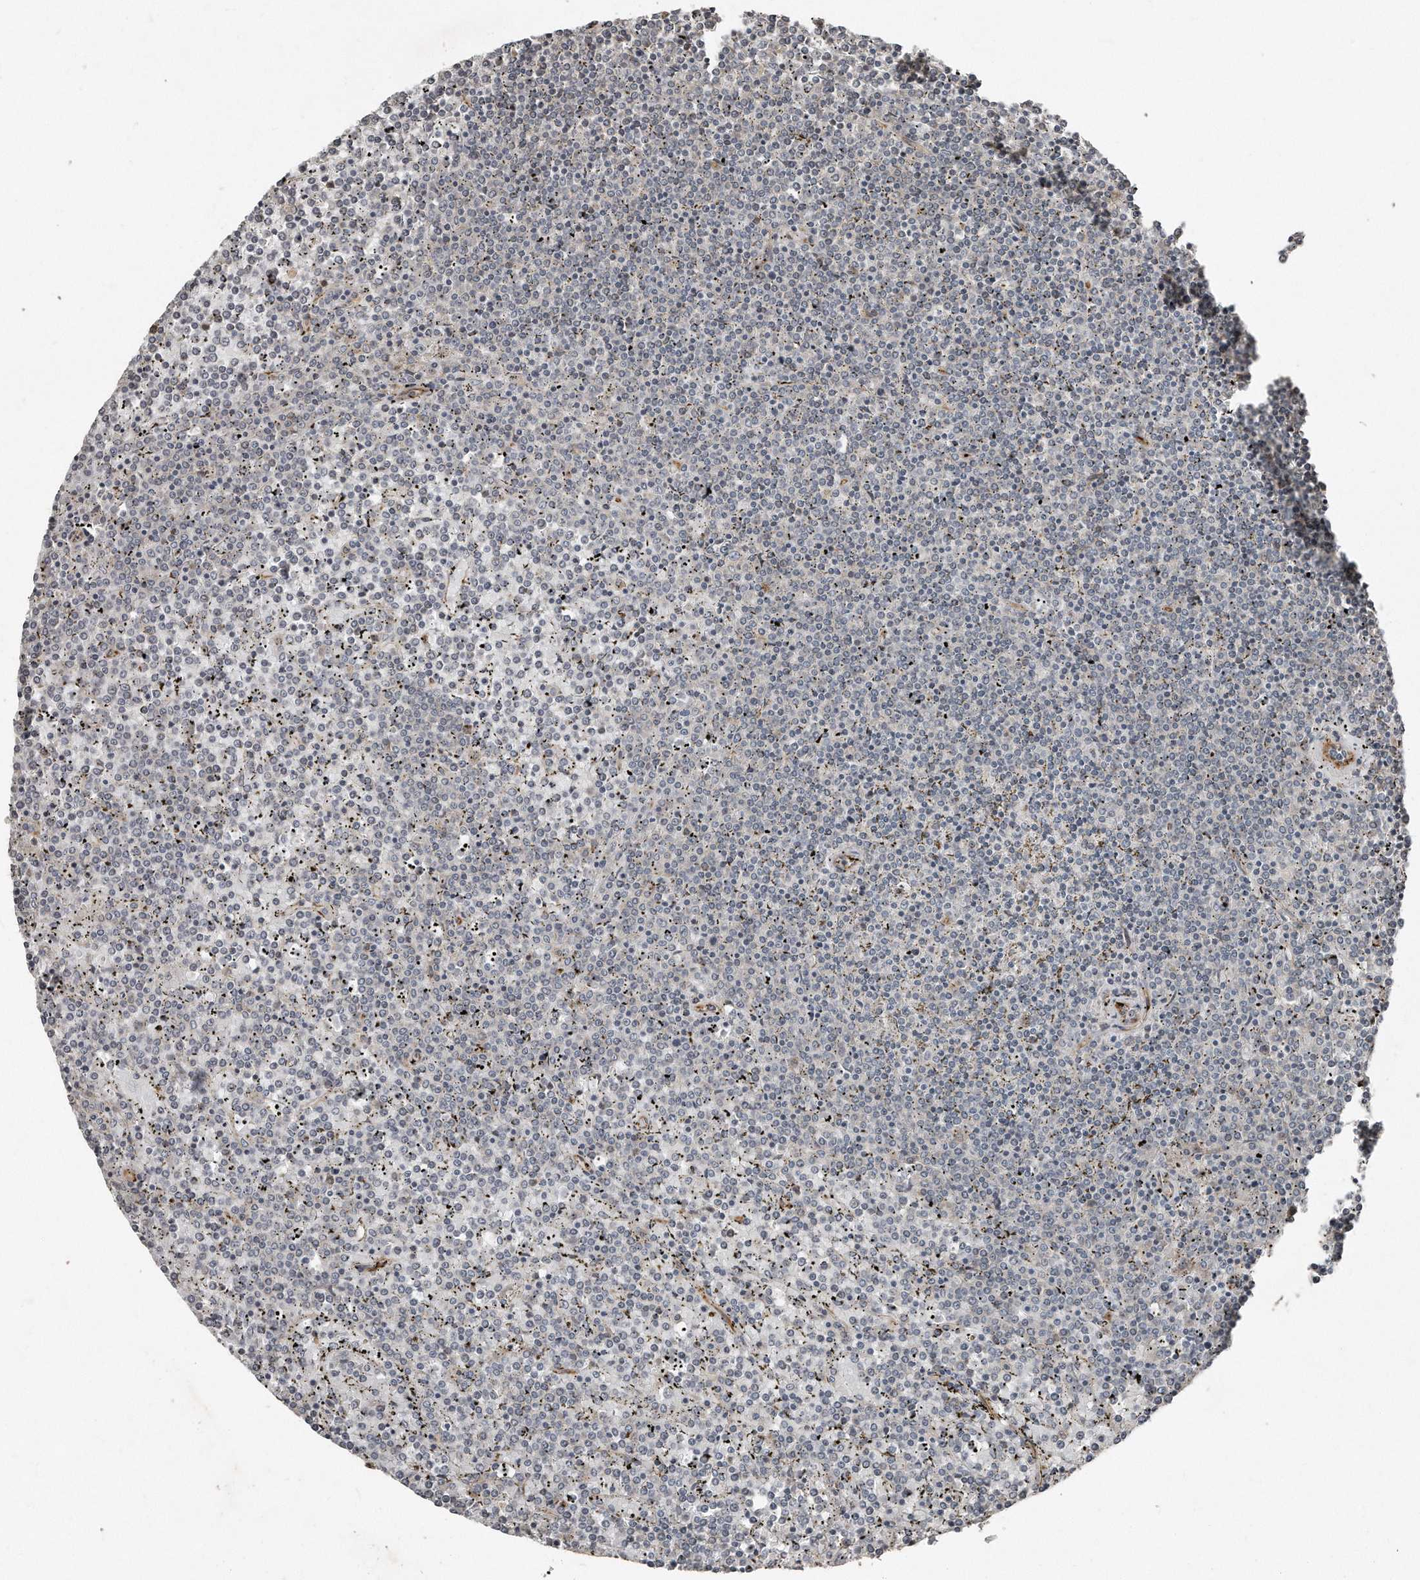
{"staining": {"intensity": "negative", "quantity": "none", "location": "none"}, "tissue": "lymphoma", "cell_type": "Tumor cells", "image_type": "cancer", "snomed": [{"axis": "morphology", "description": "Malignant lymphoma, non-Hodgkin's type, Low grade"}, {"axis": "topography", "description": "Spleen"}], "caption": "Immunohistochemical staining of human low-grade malignant lymphoma, non-Hodgkin's type demonstrates no significant positivity in tumor cells.", "gene": "SNAP47", "patient": {"sex": "female", "age": 19}}